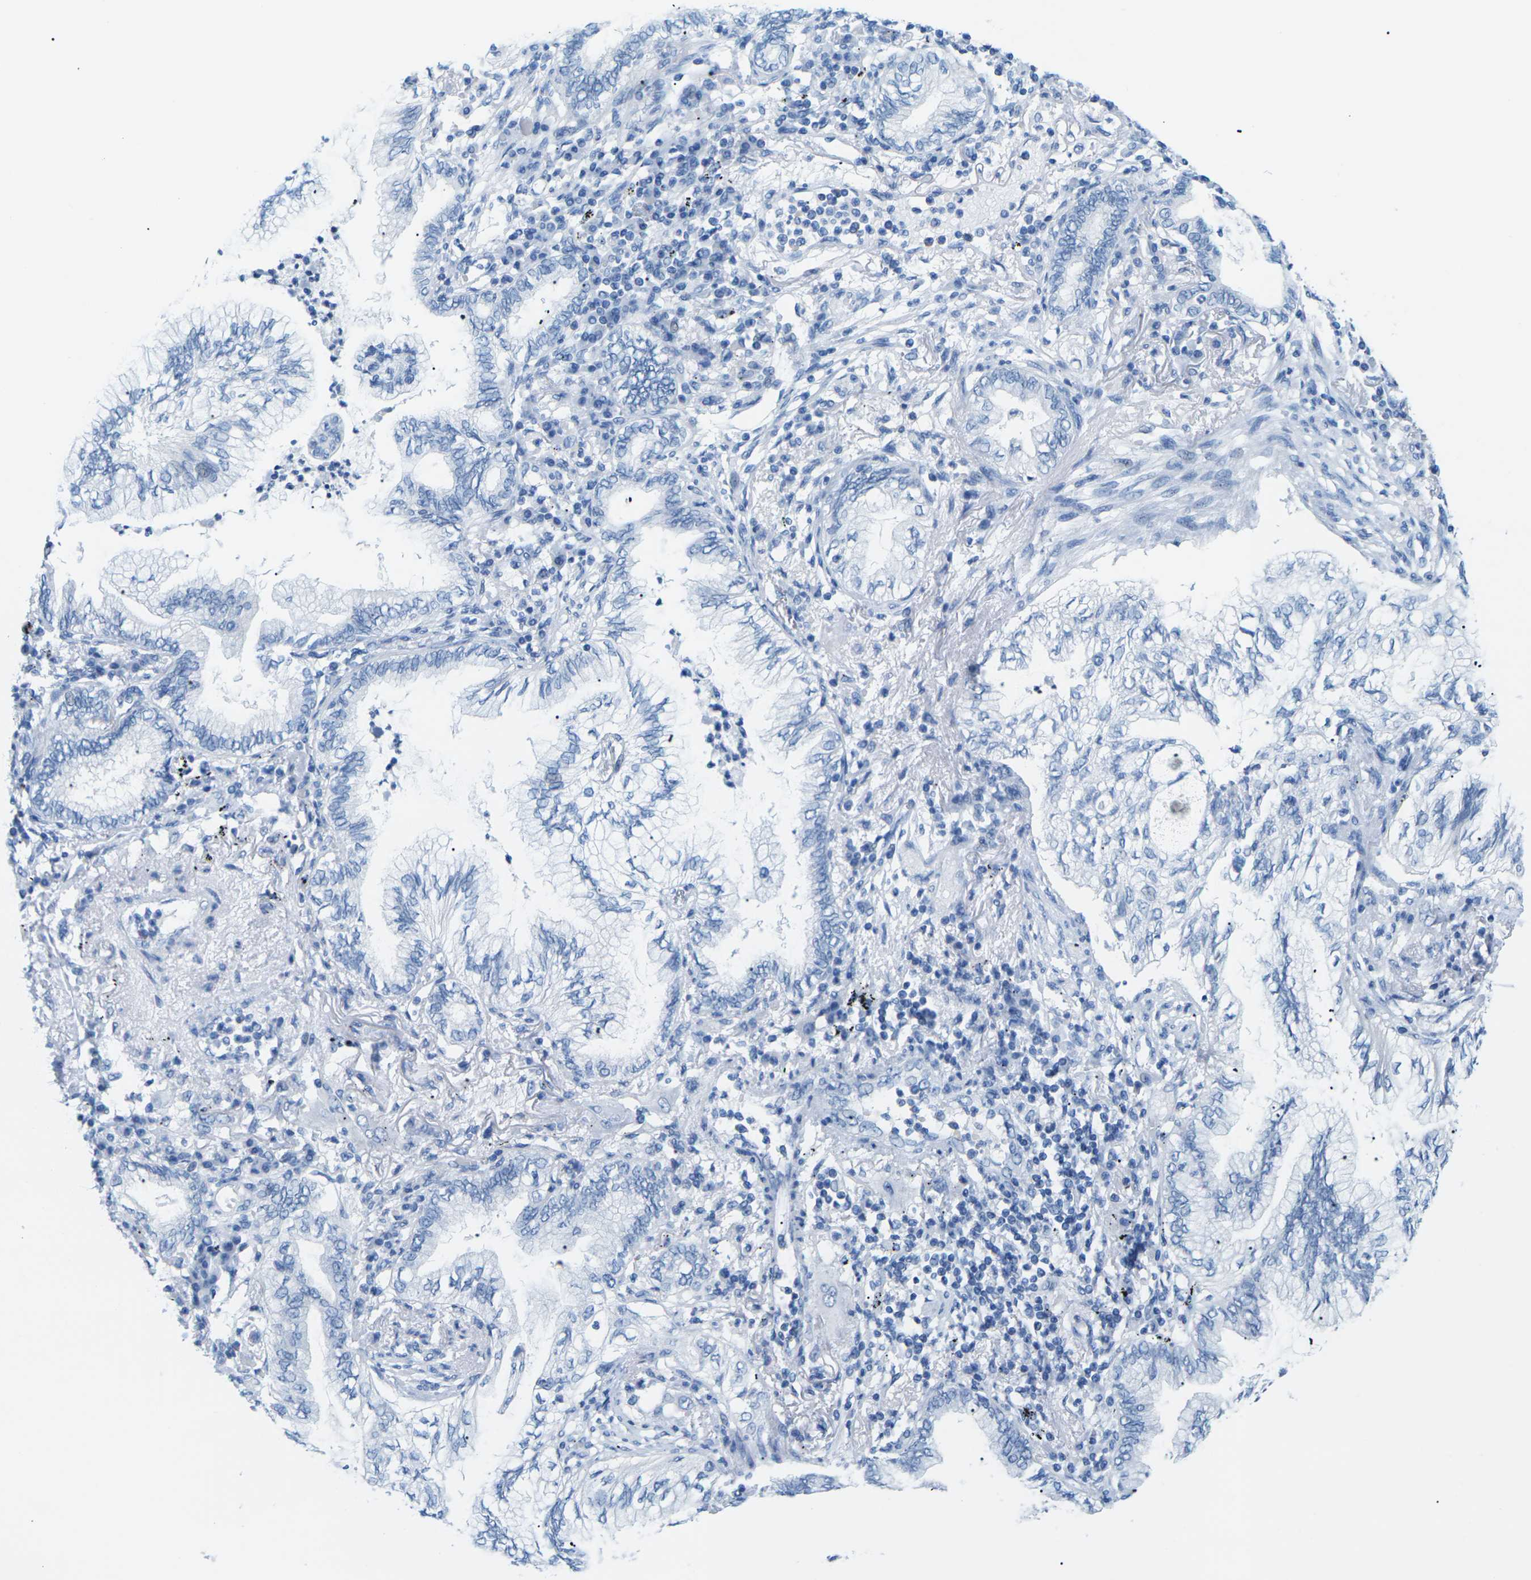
{"staining": {"intensity": "negative", "quantity": "none", "location": "none"}, "tissue": "lung cancer", "cell_type": "Tumor cells", "image_type": "cancer", "snomed": [{"axis": "morphology", "description": "Normal tissue, NOS"}, {"axis": "morphology", "description": "Adenocarcinoma, NOS"}, {"axis": "topography", "description": "Bronchus"}, {"axis": "topography", "description": "Lung"}], "caption": "High power microscopy image of an IHC histopathology image of lung cancer, revealing no significant staining in tumor cells. Brightfield microscopy of IHC stained with DAB (brown) and hematoxylin (blue), captured at high magnification.", "gene": "SLC12A1", "patient": {"sex": "female", "age": 70}}